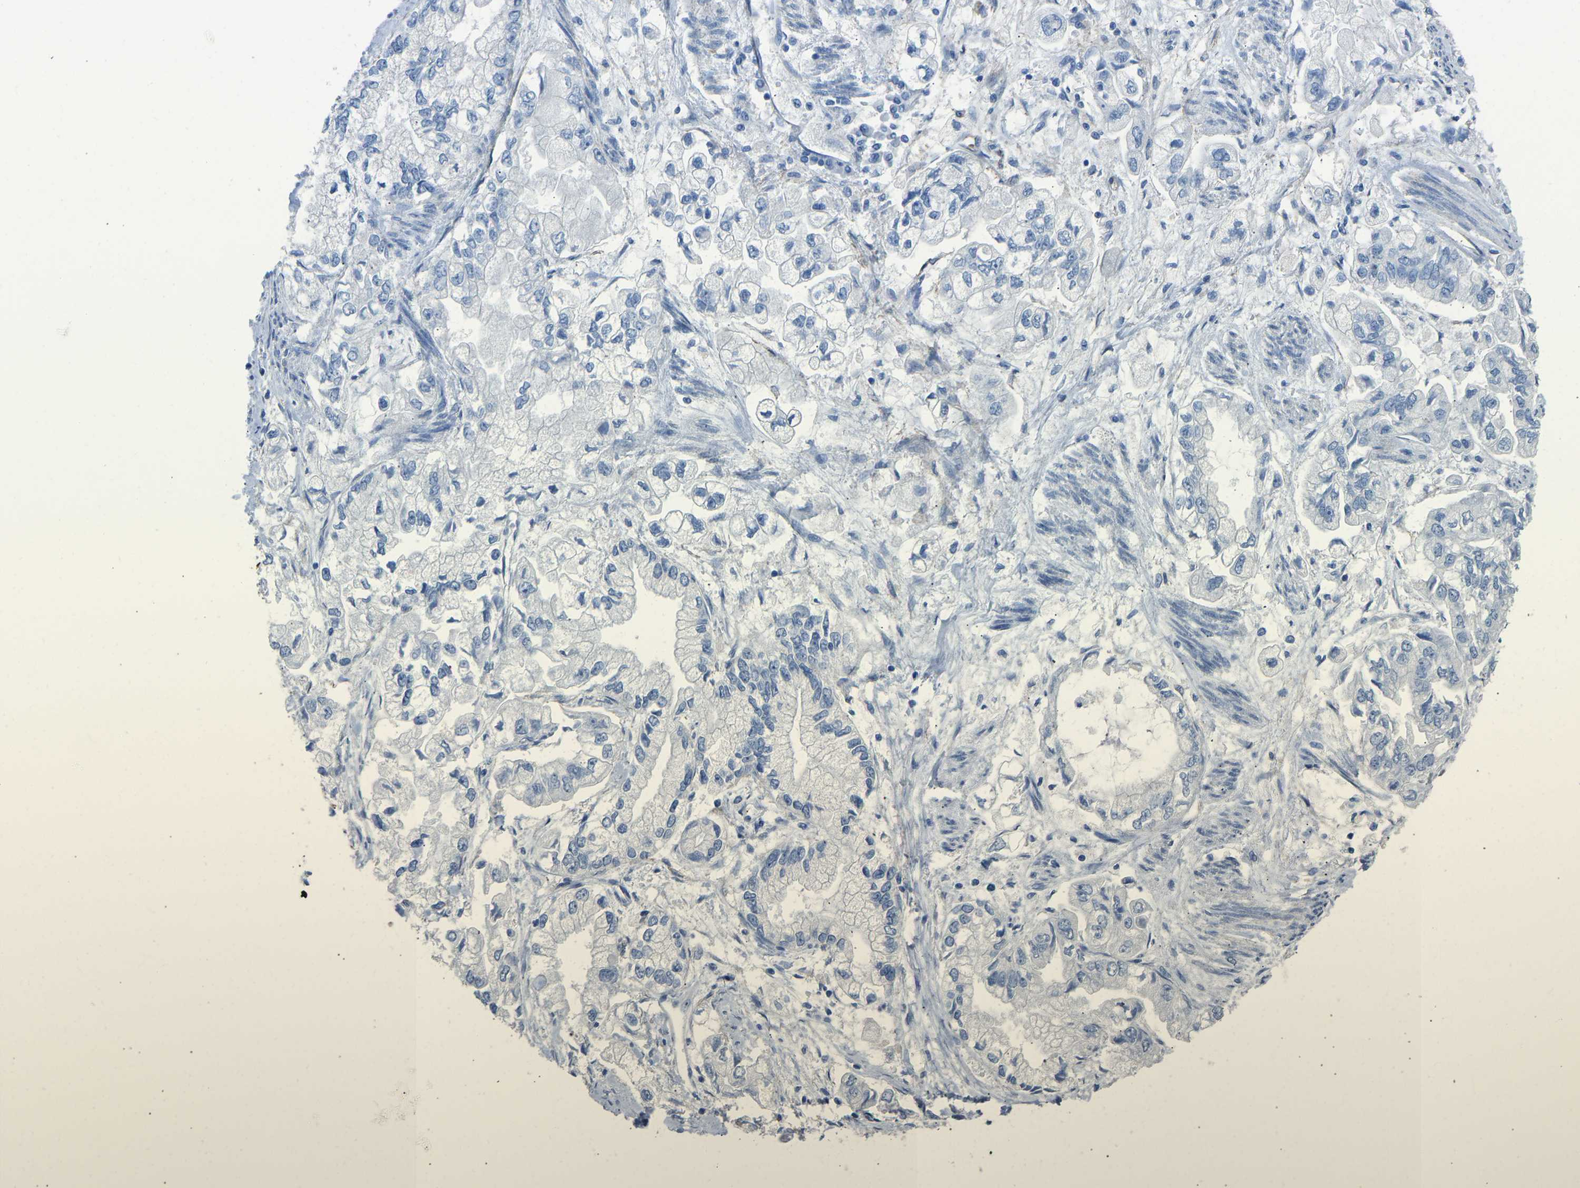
{"staining": {"intensity": "negative", "quantity": "none", "location": "none"}, "tissue": "stomach cancer", "cell_type": "Tumor cells", "image_type": "cancer", "snomed": [{"axis": "morphology", "description": "Normal tissue, NOS"}, {"axis": "morphology", "description": "Adenocarcinoma, NOS"}, {"axis": "topography", "description": "Stomach"}], "caption": "DAB (3,3'-diaminobenzidine) immunohistochemical staining of human stomach adenocarcinoma reveals no significant positivity in tumor cells. The staining was performed using DAB (3,3'-diaminobenzidine) to visualize the protein expression in brown, while the nuclei were stained in blue with hematoxylin (Magnification: 20x).", "gene": "MYH10", "patient": {"sex": "male", "age": 62}}